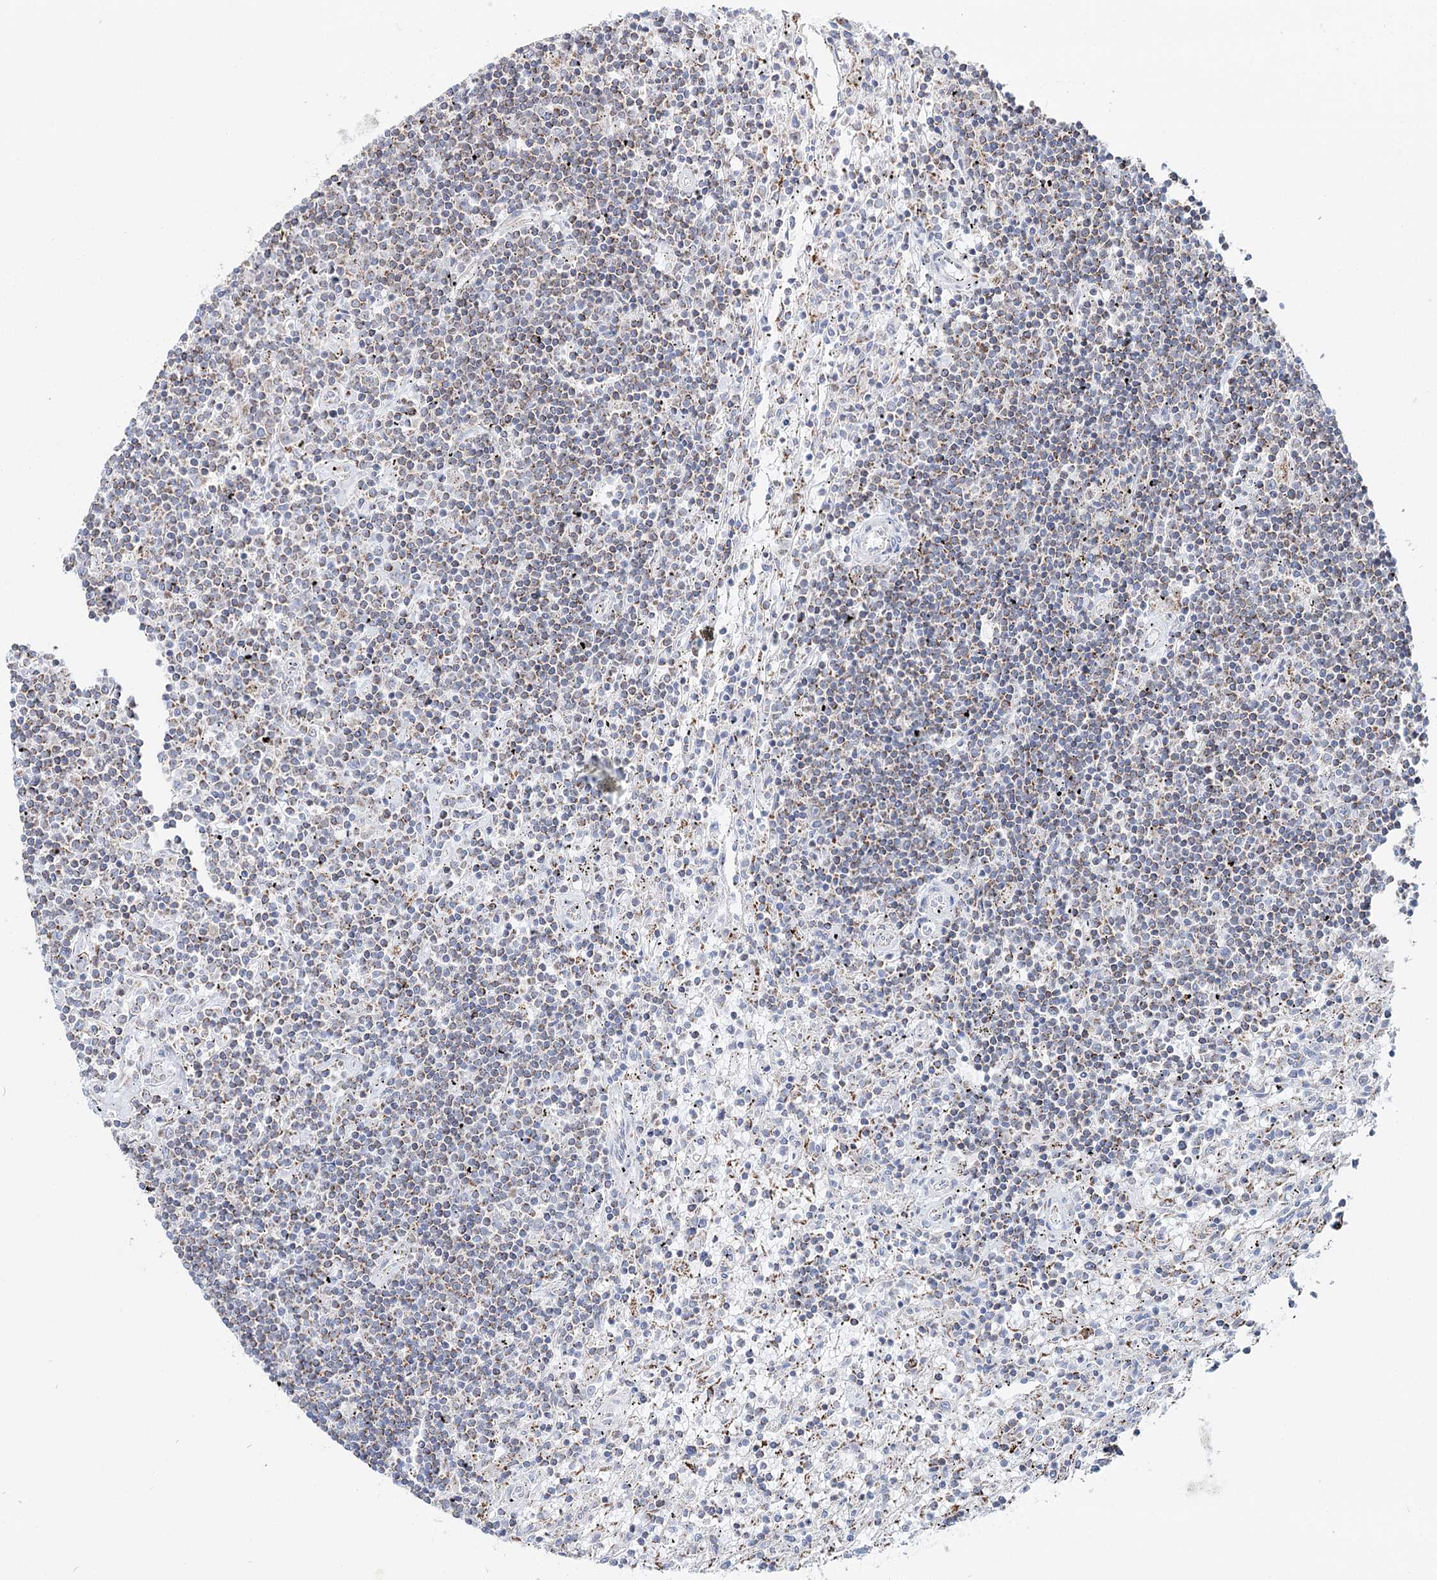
{"staining": {"intensity": "weak", "quantity": "<25%", "location": "cytoplasmic/membranous"}, "tissue": "lymphoma", "cell_type": "Tumor cells", "image_type": "cancer", "snomed": [{"axis": "morphology", "description": "Malignant lymphoma, non-Hodgkin's type, Low grade"}, {"axis": "topography", "description": "Spleen"}], "caption": "A histopathology image of human low-grade malignant lymphoma, non-Hodgkin's type is negative for staining in tumor cells.", "gene": "MCCC2", "patient": {"sex": "male", "age": 76}}